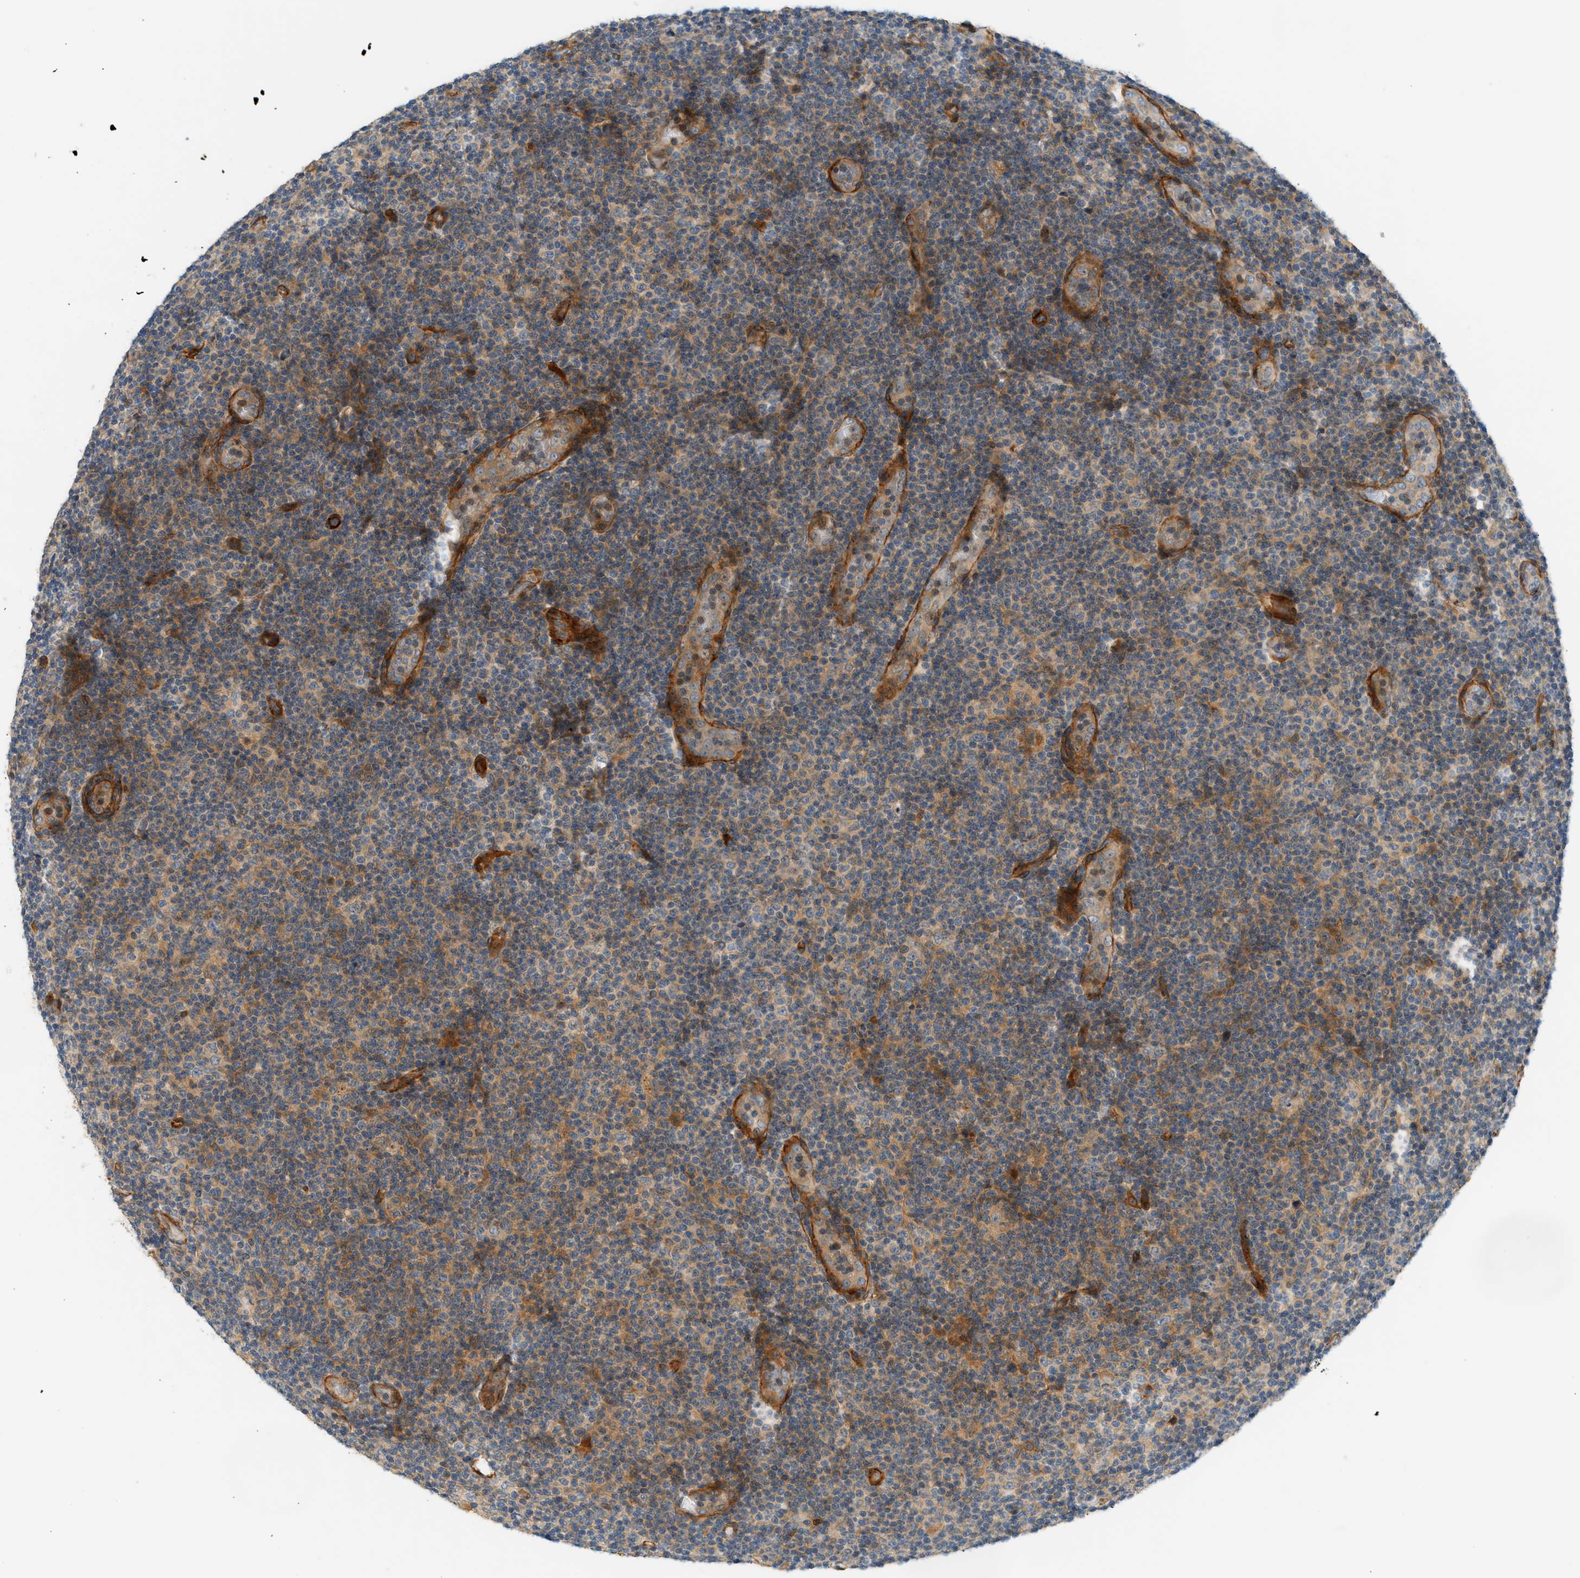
{"staining": {"intensity": "weak", "quantity": ">75%", "location": "cytoplasmic/membranous"}, "tissue": "lymphoma", "cell_type": "Tumor cells", "image_type": "cancer", "snomed": [{"axis": "morphology", "description": "Malignant lymphoma, non-Hodgkin's type, Low grade"}, {"axis": "topography", "description": "Lymph node"}], "caption": "Immunohistochemistry micrograph of neoplastic tissue: human low-grade malignant lymphoma, non-Hodgkin's type stained using immunohistochemistry (IHC) exhibits low levels of weak protein expression localized specifically in the cytoplasmic/membranous of tumor cells, appearing as a cytoplasmic/membranous brown color.", "gene": "EDNRA", "patient": {"sex": "male", "age": 83}}